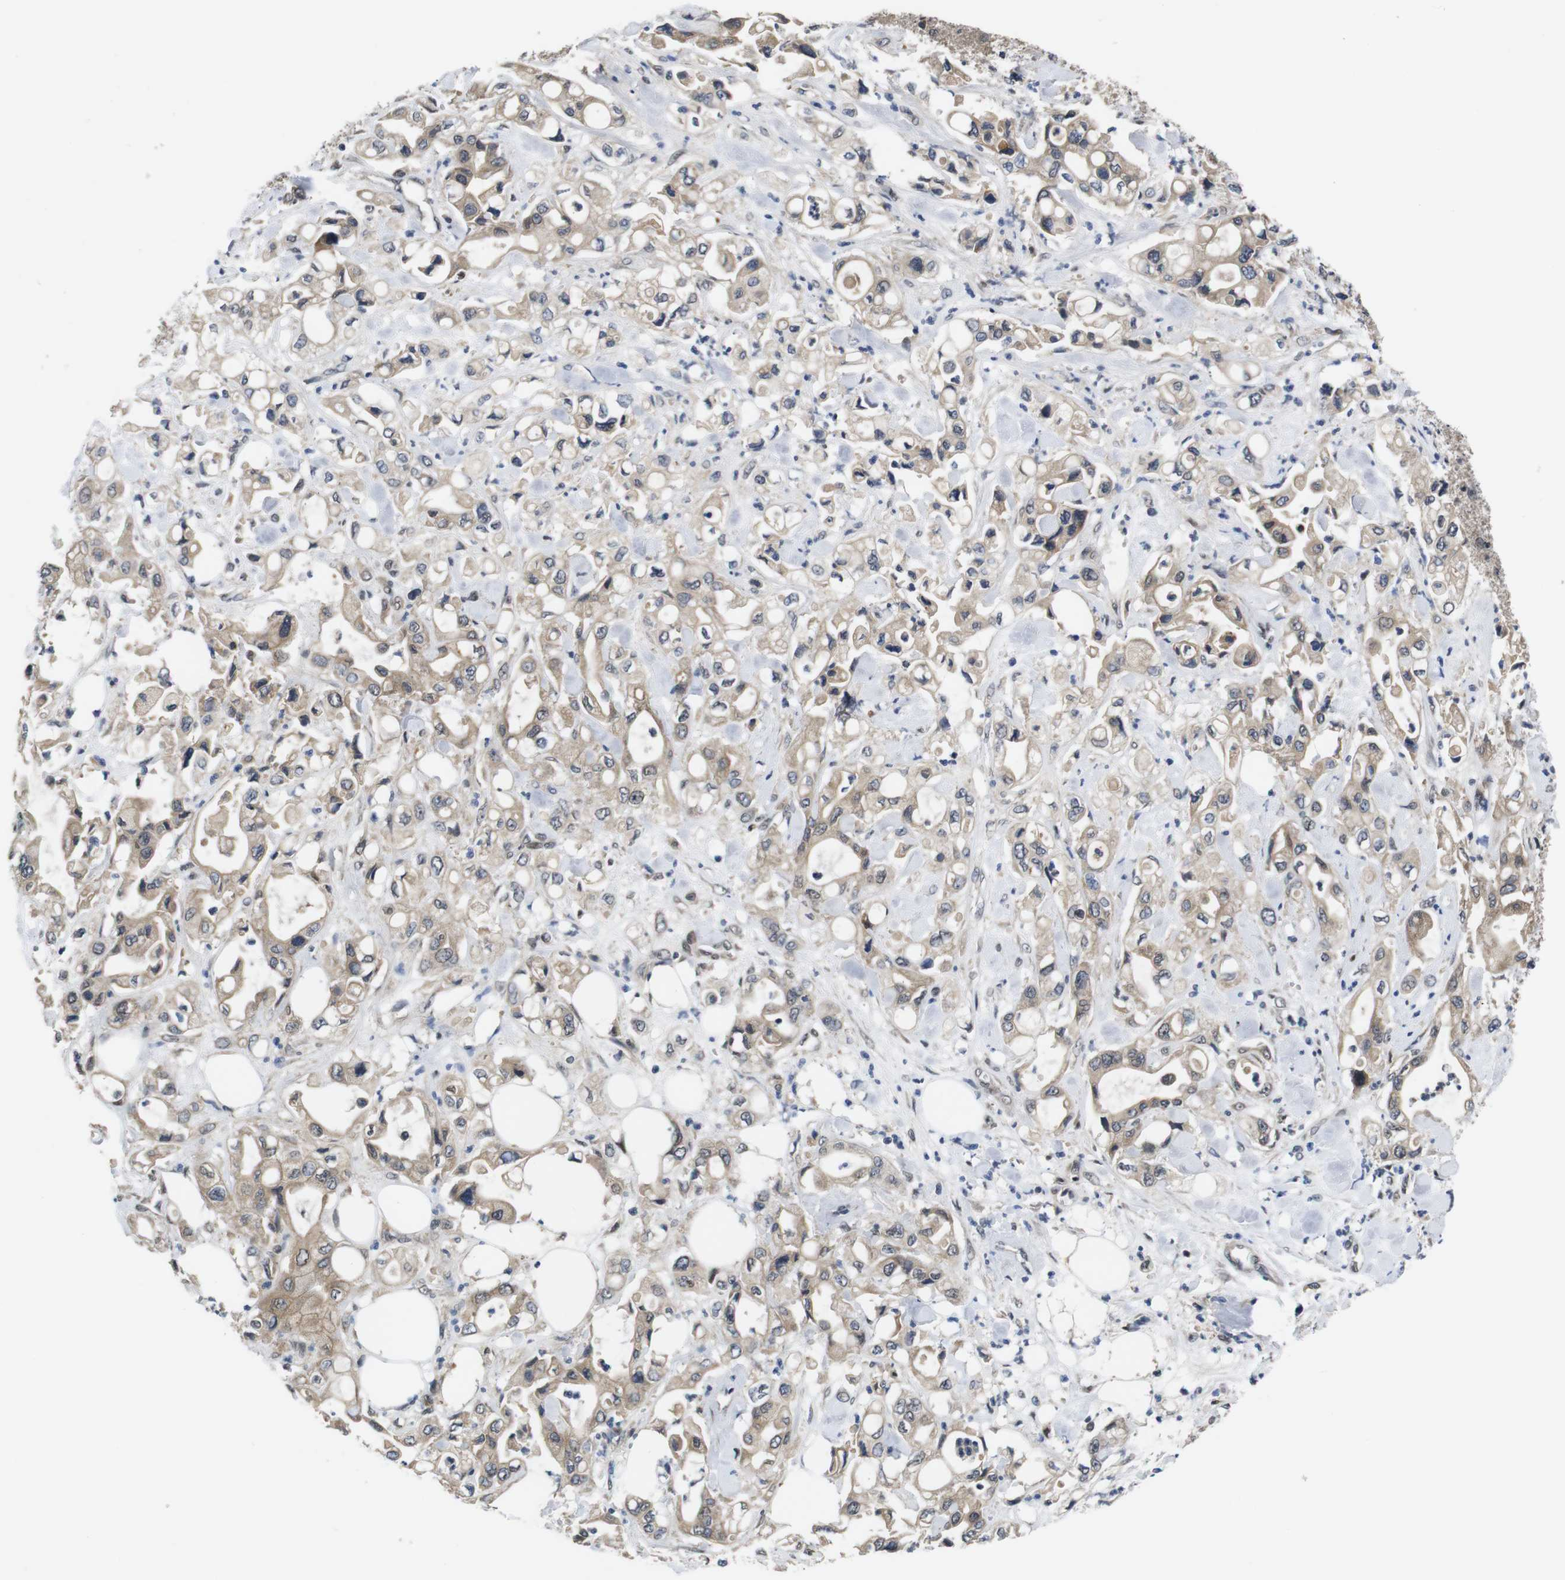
{"staining": {"intensity": "weak", "quantity": ">75%", "location": "cytoplasmic/membranous"}, "tissue": "pancreatic cancer", "cell_type": "Tumor cells", "image_type": "cancer", "snomed": [{"axis": "morphology", "description": "Adenocarcinoma, NOS"}, {"axis": "topography", "description": "Pancreas"}], "caption": "Brown immunohistochemical staining in human pancreatic cancer (adenocarcinoma) shows weak cytoplasmic/membranous expression in about >75% of tumor cells. Using DAB (3,3'-diaminobenzidine) (brown) and hematoxylin (blue) stains, captured at high magnification using brightfield microscopy.", "gene": "ZBTB46", "patient": {"sex": "male", "age": 70}}